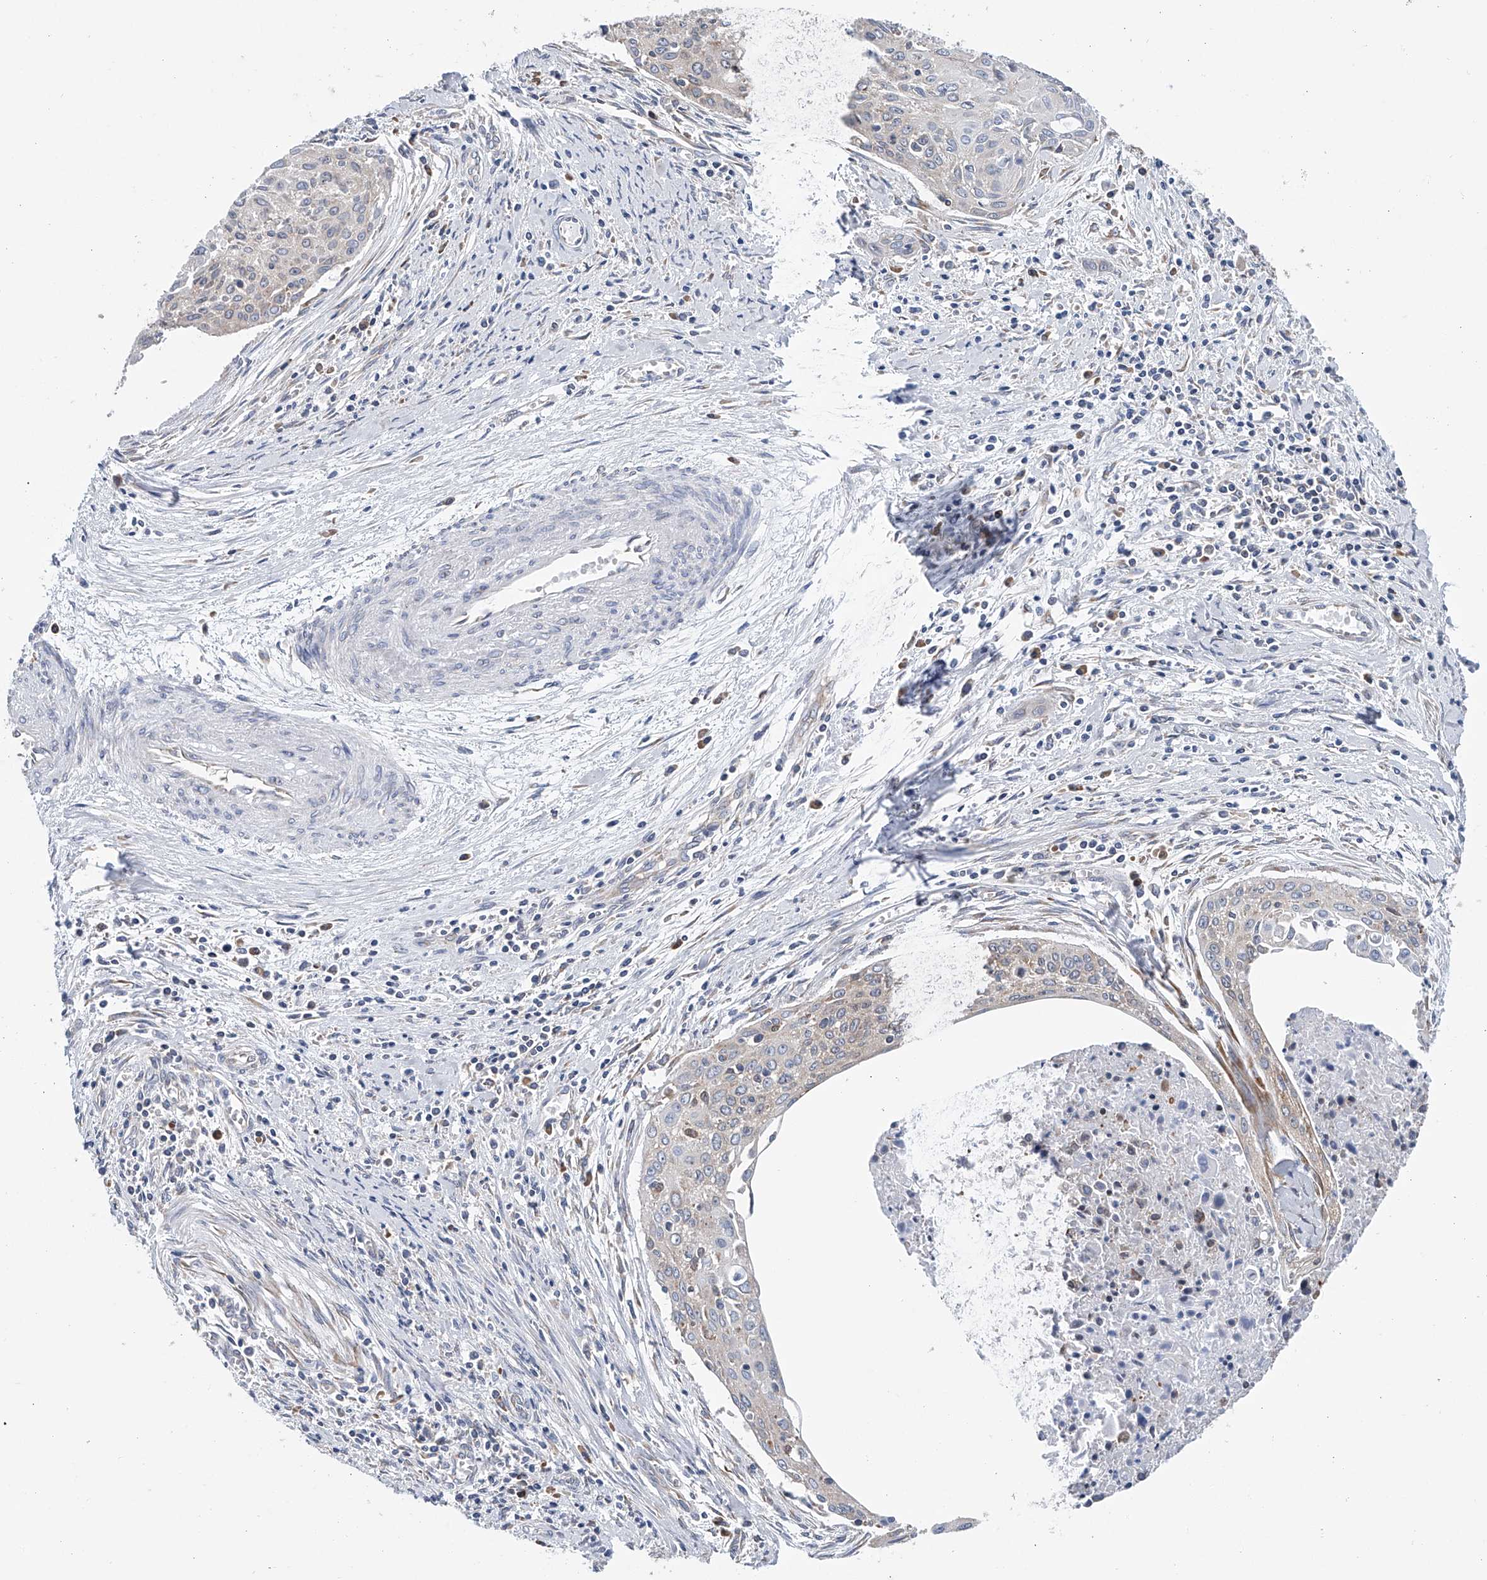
{"staining": {"intensity": "negative", "quantity": "none", "location": "none"}, "tissue": "cervical cancer", "cell_type": "Tumor cells", "image_type": "cancer", "snomed": [{"axis": "morphology", "description": "Squamous cell carcinoma, NOS"}, {"axis": "topography", "description": "Cervix"}], "caption": "The micrograph shows no significant staining in tumor cells of cervical cancer (squamous cell carcinoma).", "gene": "RPL26L1", "patient": {"sex": "female", "age": 55}}